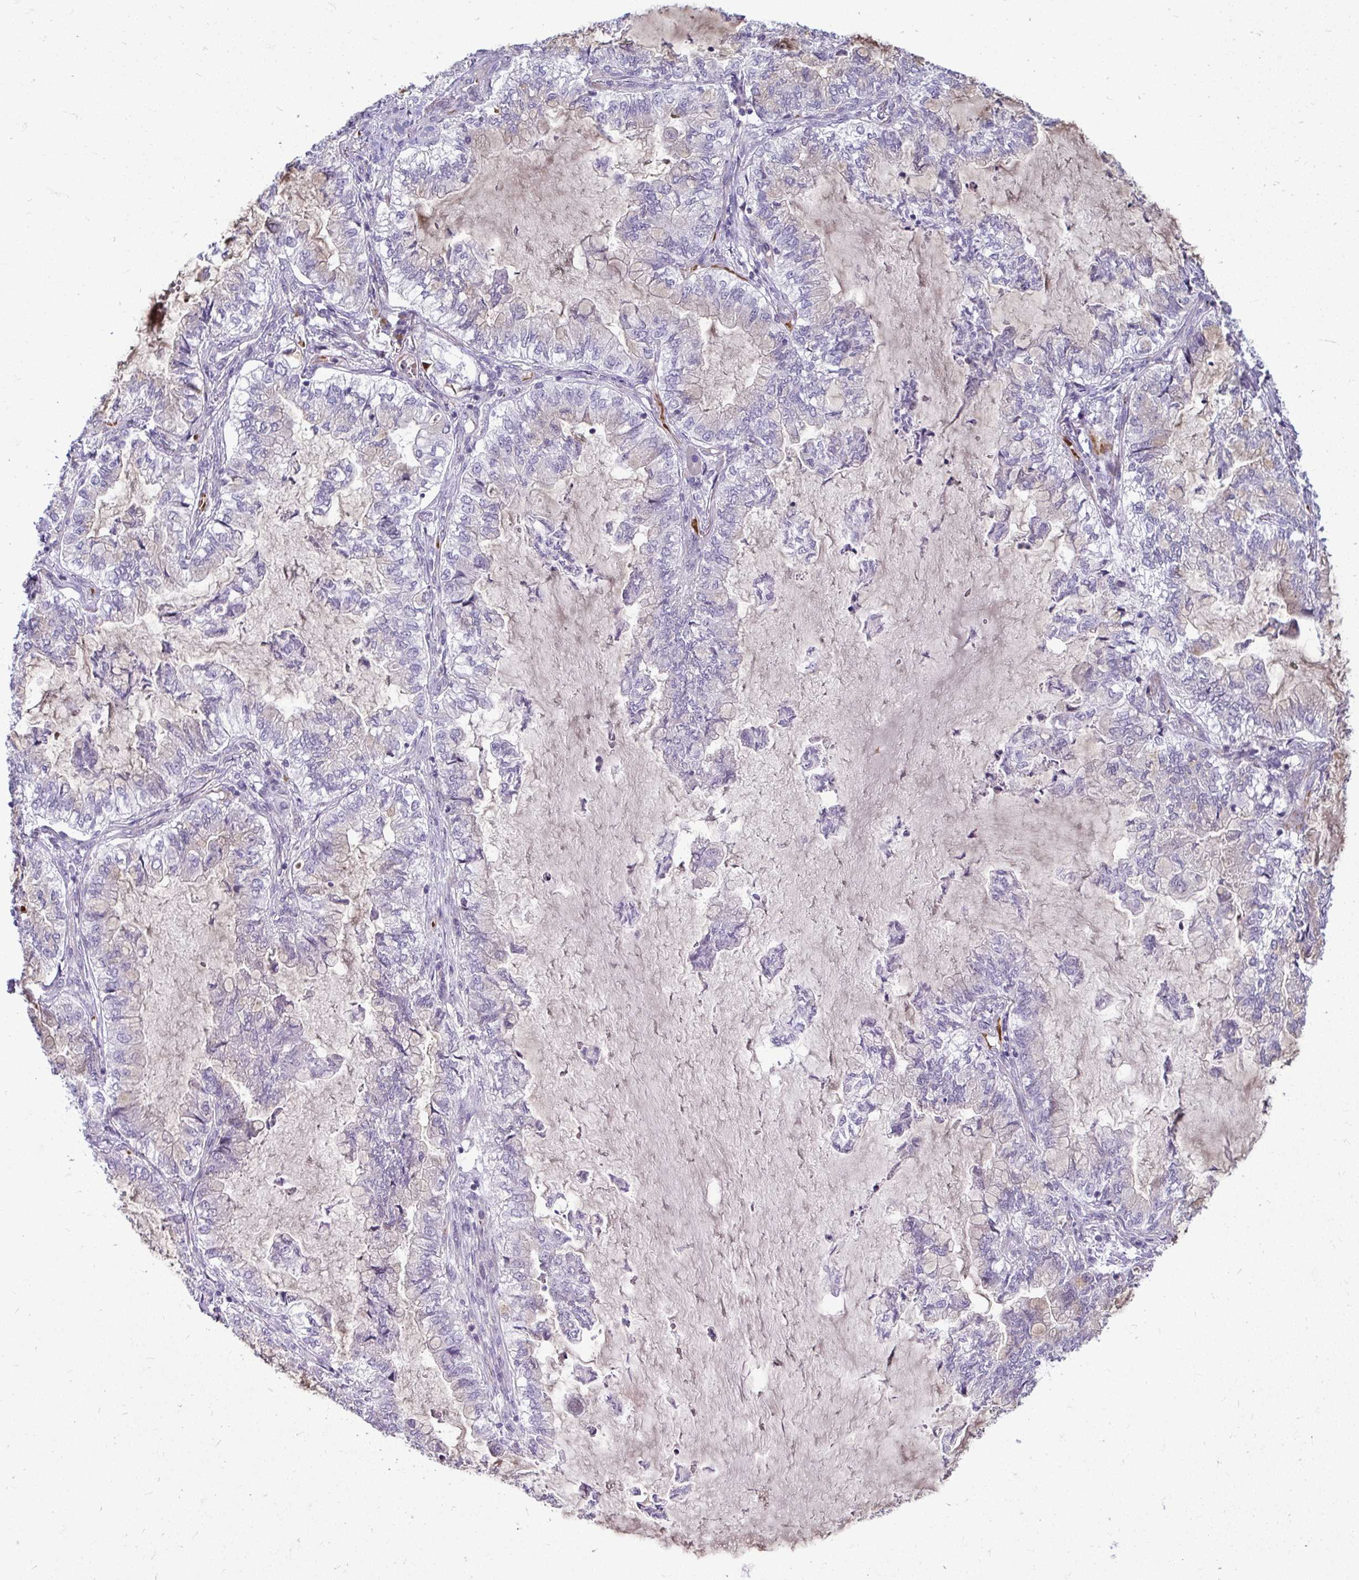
{"staining": {"intensity": "negative", "quantity": "none", "location": "none"}, "tissue": "lung cancer", "cell_type": "Tumor cells", "image_type": "cancer", "snomed": [{"axis": "morphology", "description": "Adenocarcinoma, NOS"}, {"axis": "topography", "description": "Lymph node"}, {"axis": "topography", "description": "Lung"}], "caption": "Tumor cells are negative for protein expression in human adenocarcinoma (lung). (DAB (3,3'-diaminobenzidine) immunohistochemistry (IHC), high magnification).", "gene": "SLC14A1", "patient": {"sex": "male", "age": 66}}